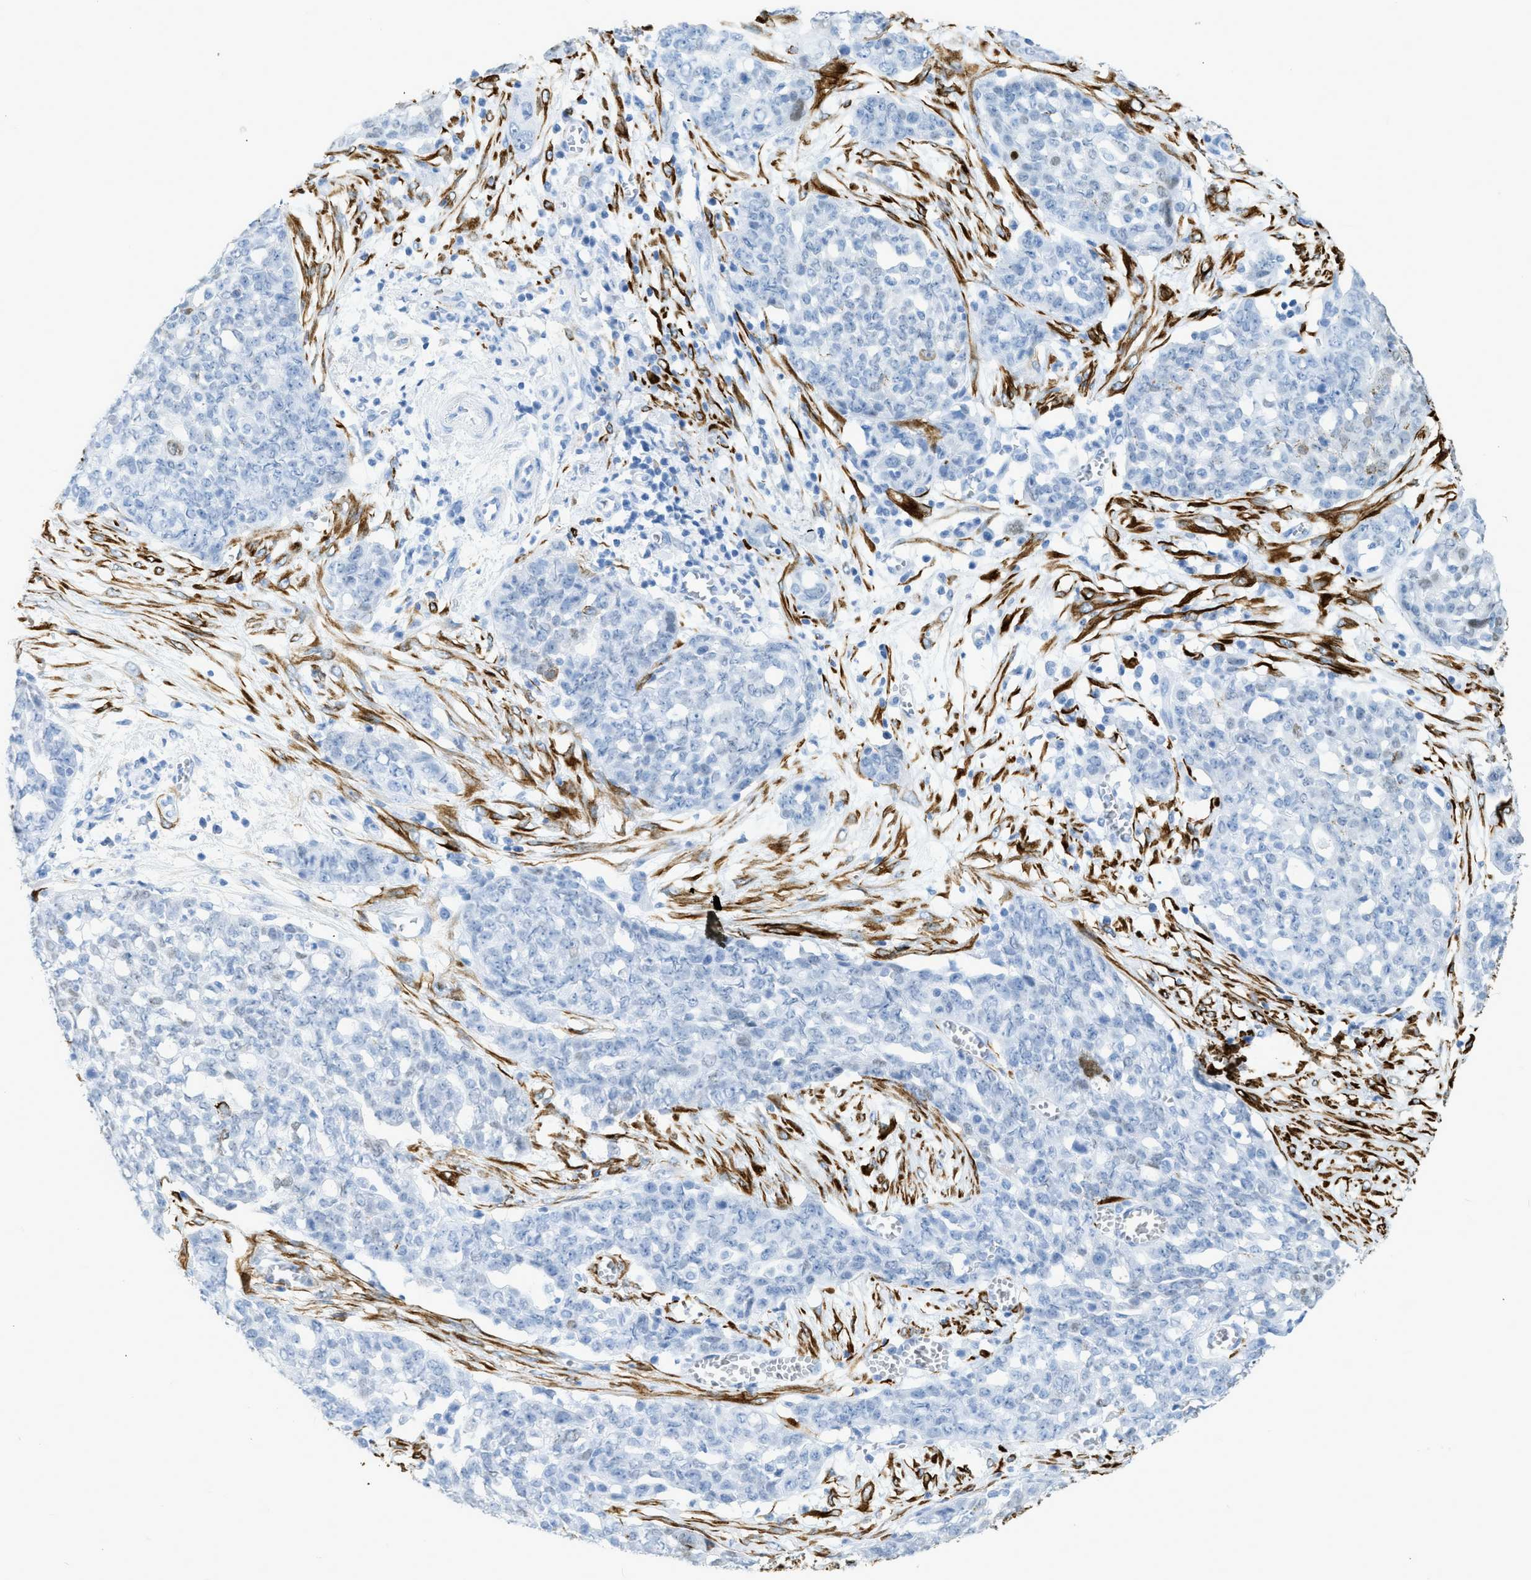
{"staining": {"intensity": "negative", "quantity": "none", "location": "none"}, "tissue": "ovarian cancer", "cell_type": "Tumor cells", "image_type": "cancer", "snomed": [{"axis": "morphology", "description": "Cystadenocarcinoma, serous, NOS"}, {"axis": "topography", "description": "Soft tissue"}, {"axis": "topography", "description": "Ovary"}], "caption": "The photomicrograph displays no staining of tumor cells in ovarian serous cystadenocarcinoma. Nuclei are stained in blue.", "gene": "DES", "patient": {"sex": "female", "age": 57}}